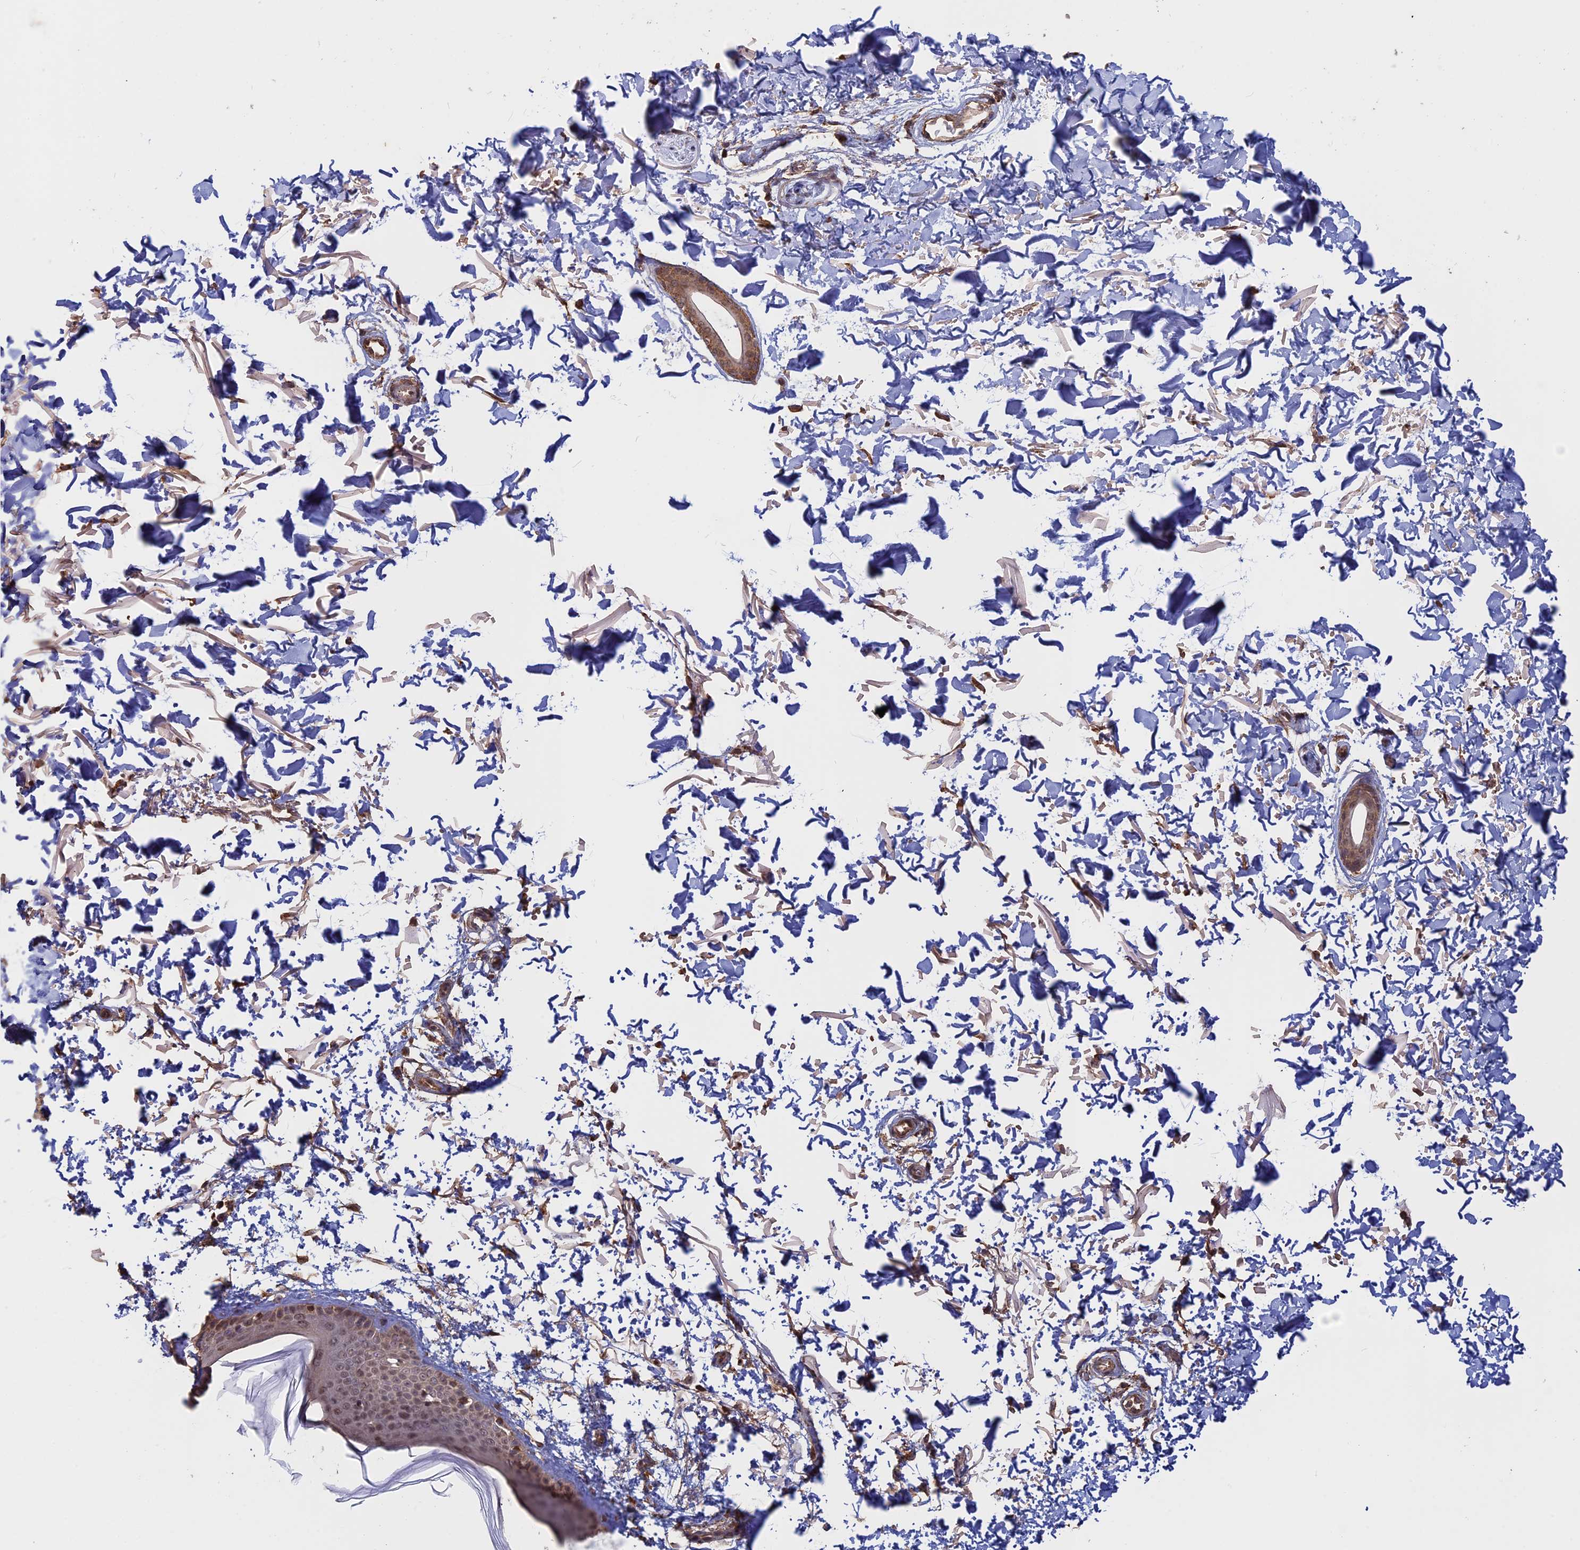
{"staining": {"intensity": "moderate", "quantity": ">75%", "location": "cytoplasmic/membranous"}, "tissue": "skin", "cell_type": "Fibroblasts", "image_type": "normal", "snomed": [{"axis": "morphology", "description": "Normal tissue, NOS"}, {"axis": "topography", "description": "Skin"}], "caption": "The histopathology image demonstrates immunohistochemical staining of normal skin. There is moderate cytoplasmic/membranous staining is identified in approximately >75% of fibroblasts. (IHC, brightfield microscopy, high magnification).", "gene": "FAM210B", "patient": {"sex": "male", "age": 66}}